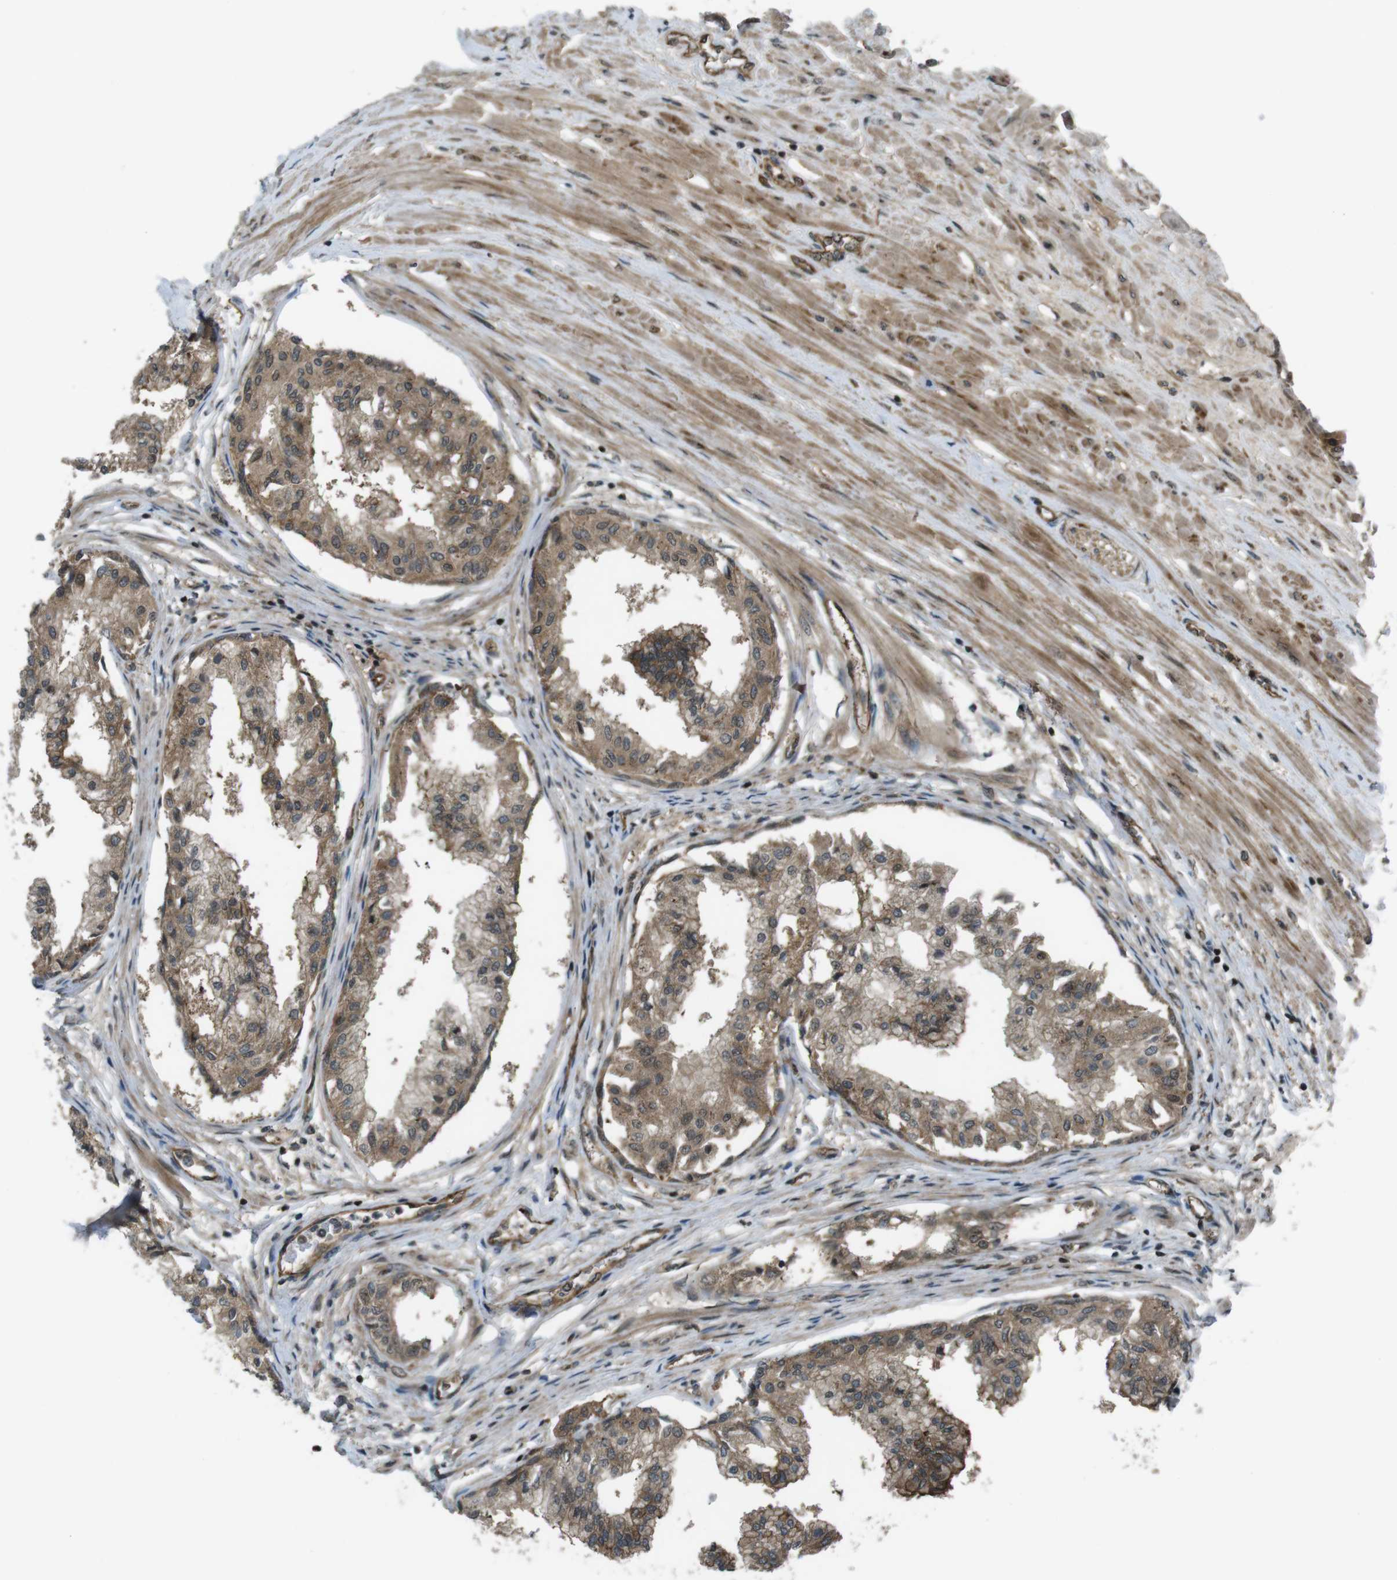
{"staining": {"intensity": "moderate", "quantity": ">75%", "location": "cytoplasmic/membranous"}, "tissue": "prostate", "cell_type": "Glandular cells", "image_type": "normal", "snomed": [{"axis": "morphology", "description": "Normal tissue, NOS"}, {"axis": "topography", "description": "Prostate"}, {"axis": "topography", "description": "Seminal veicle"}], "caption": "High-magnification brightfield microscopy of benign prostate stained with DAB (brown) and counterstained with hematoxylin (blue). glandular cells exhibit moderate cytoplasmic/membranous positivity is appreciated in about>75% of cells.", "gene": "TIAM2", "patient": {"sex": "male", "age": 60}}